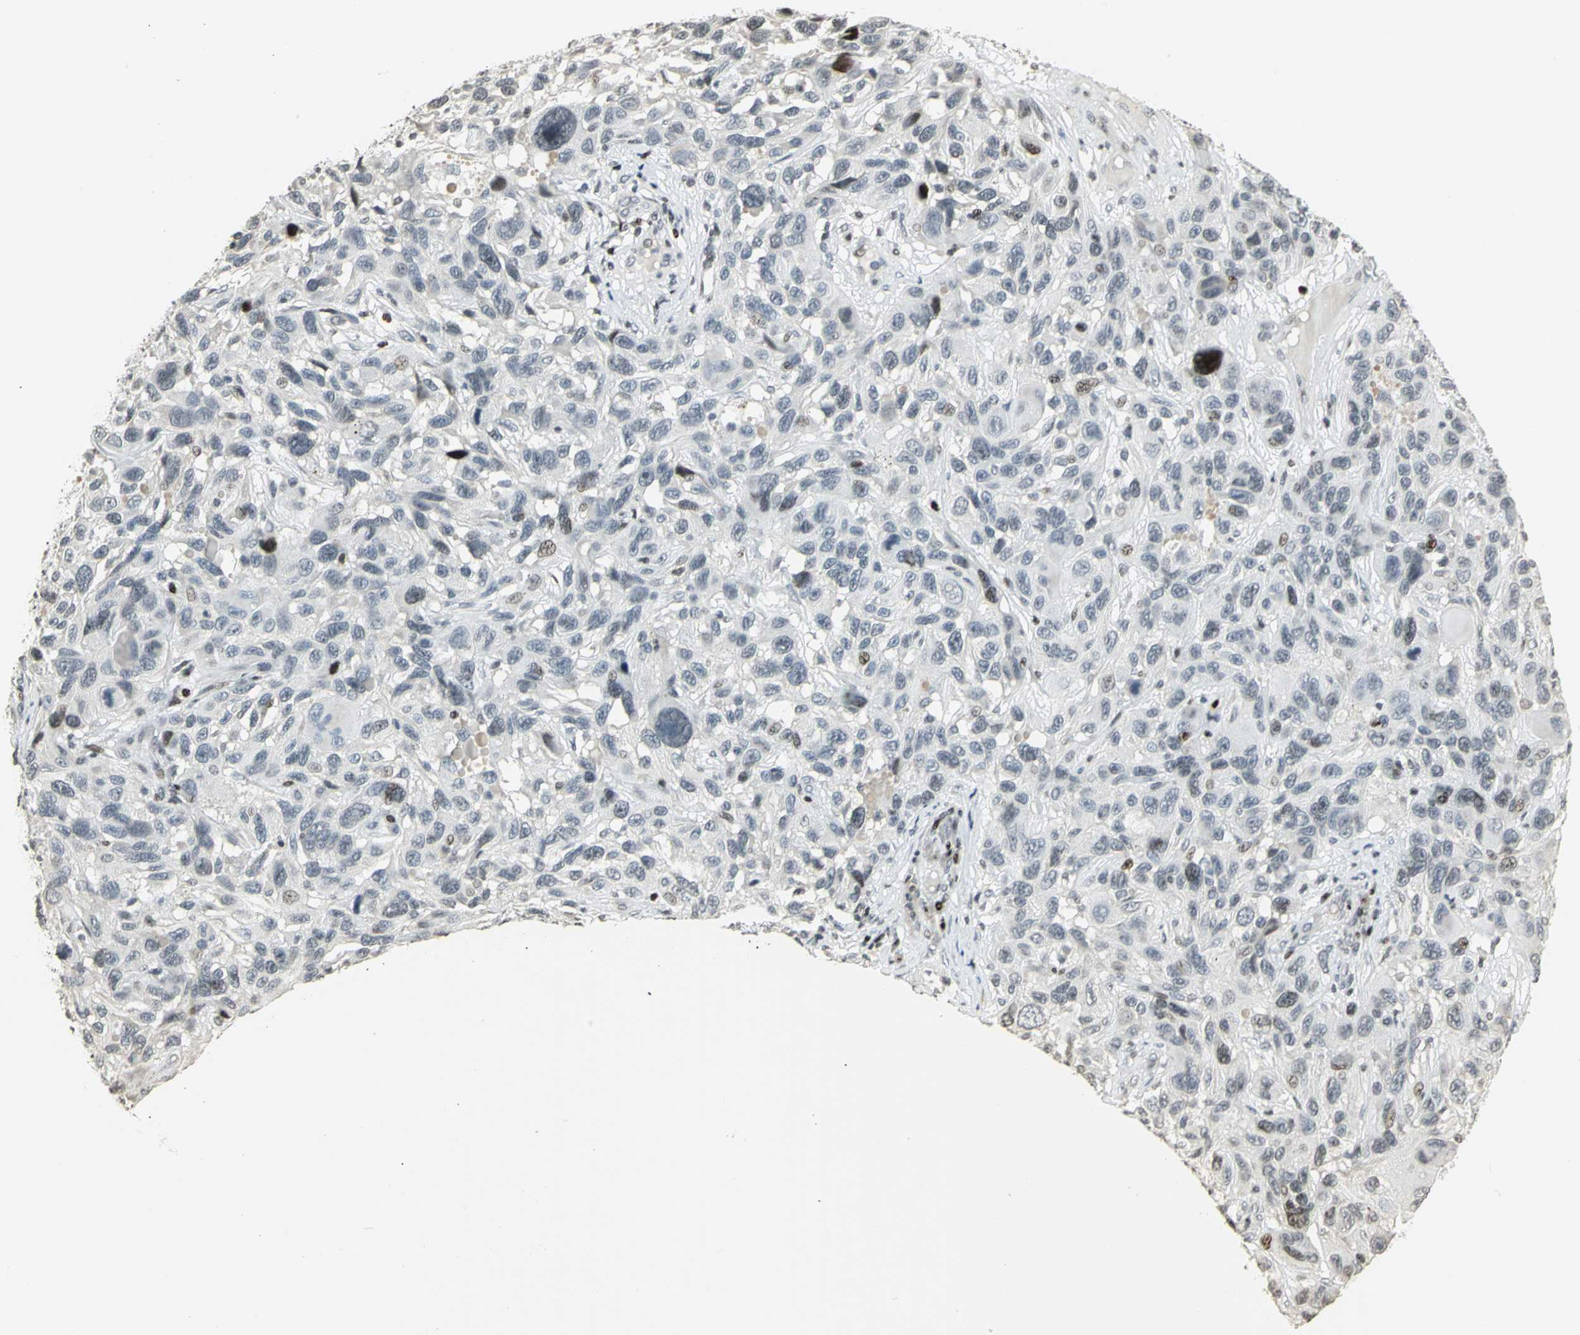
{"staining": {"intensity": "moderate", "quantity": "<25%", "location": "nuclear"}, "tissue": "melanoma", "cell_type": "Tumor cells", "image_type": "cancer", "snomed": [{"axis": "morphology", "description": "Malignant melanoma, NOS"}, {"axis": "topography", "description": "Skin"}], "caption": "A brown stain labels moderate nuclear expression of a protein in human melanoma tumor cells.", "gene": "KDM1A", "patient": {"sex": "male", "age": 53}}